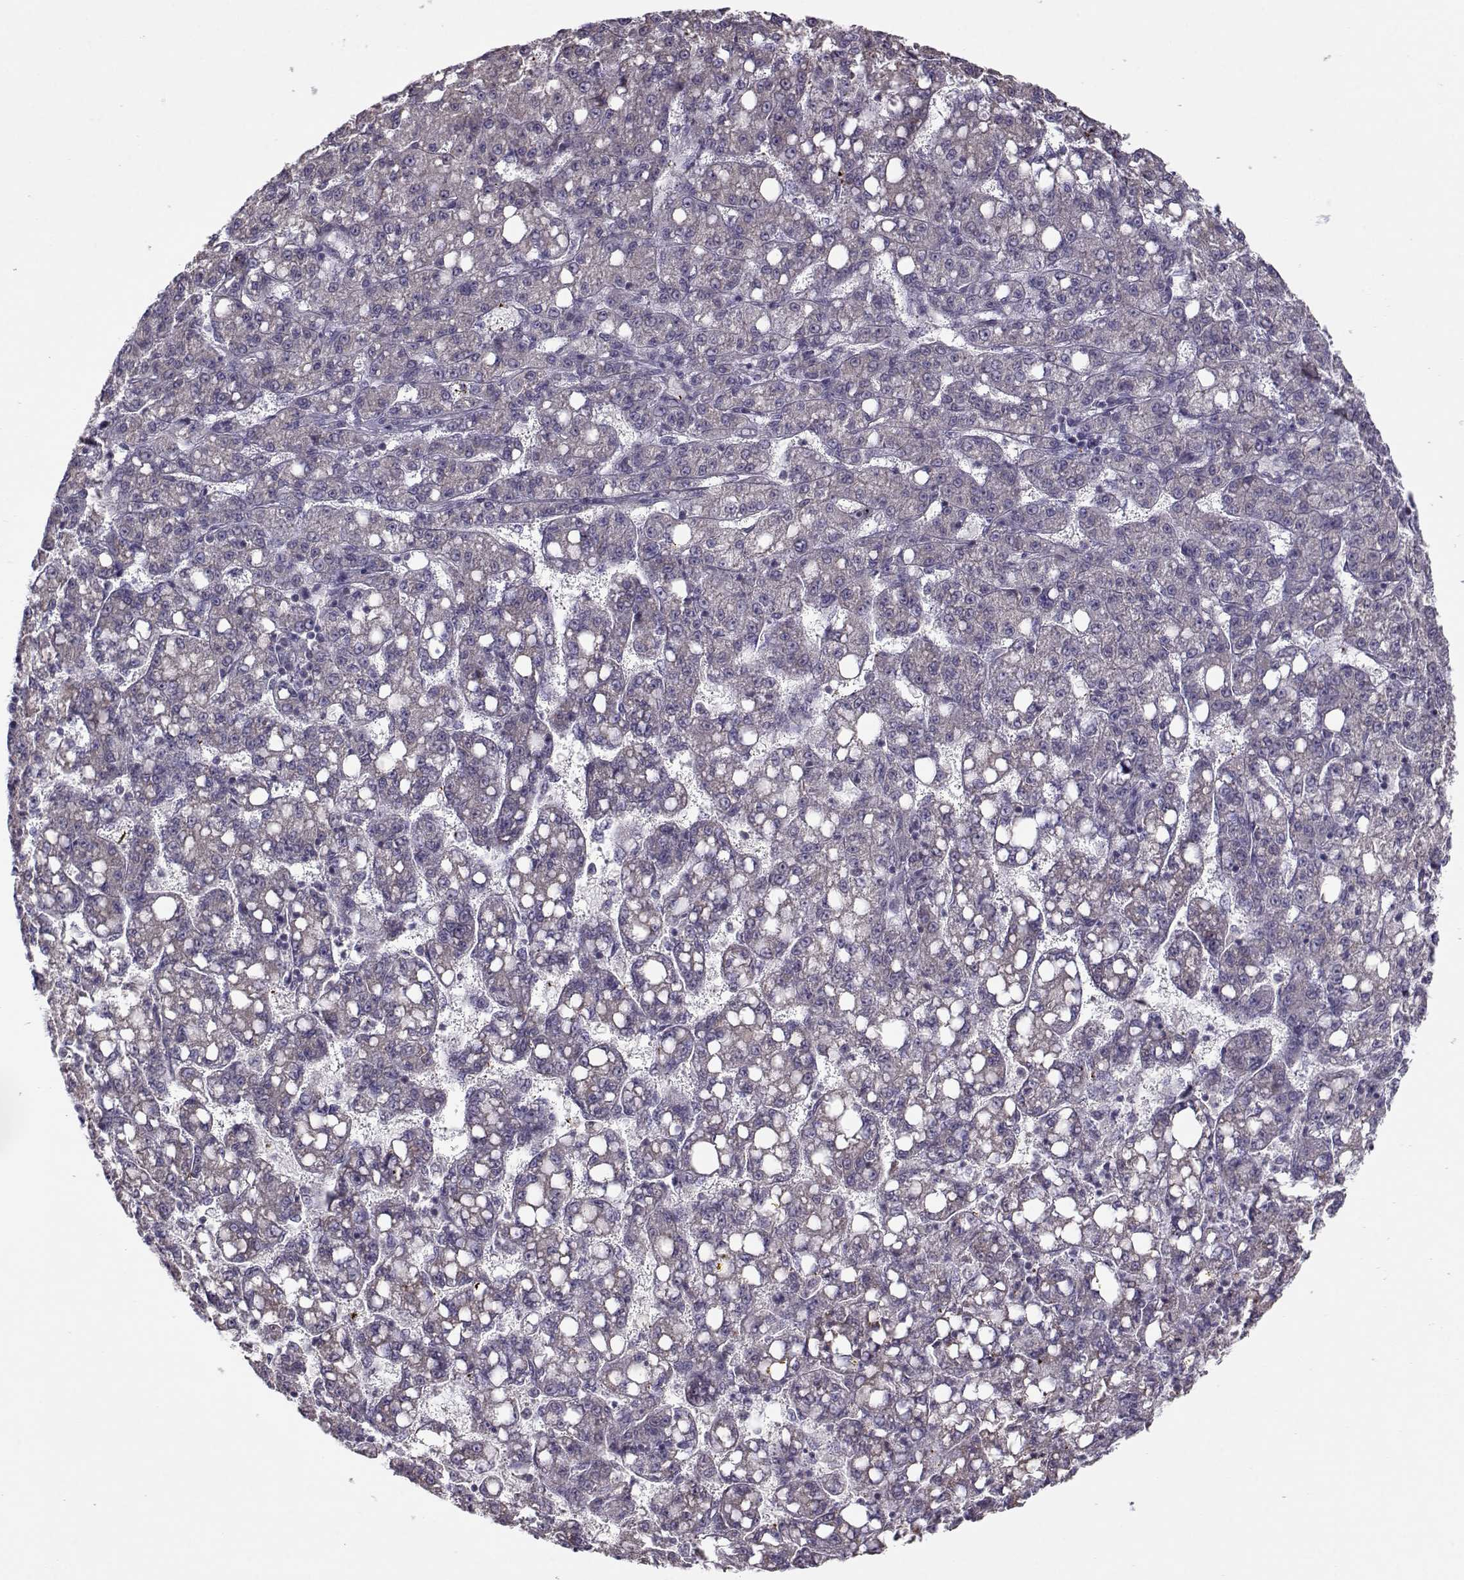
{"staining": {"intensity": "negative", "quantity": "none", "location": "none"}, "tissue": "liver cancer", "cell_type": "Tumor cells", "image_type": "cancer", "snomed": [{"axis": "morphology", "description": "Carcinoma, Hepatocellular, NOS"}, {"axis": "topography", "description": "Liver"}], "caption": "Immunohistochemistry (IHC) photomicrograph of neoplastic tissue: hepatocellular carcinoma (liver) stained with DAB (3,3'-diaminobenzidine) exhibits no significant protein staining in tumor cells. (Brightfield microscopy of DAB (3,3'-diaminobenzidine) immunohistochemistry at high magnification).", "gene": "KLF17", "patient": {"sex": "female", "age": 65}}